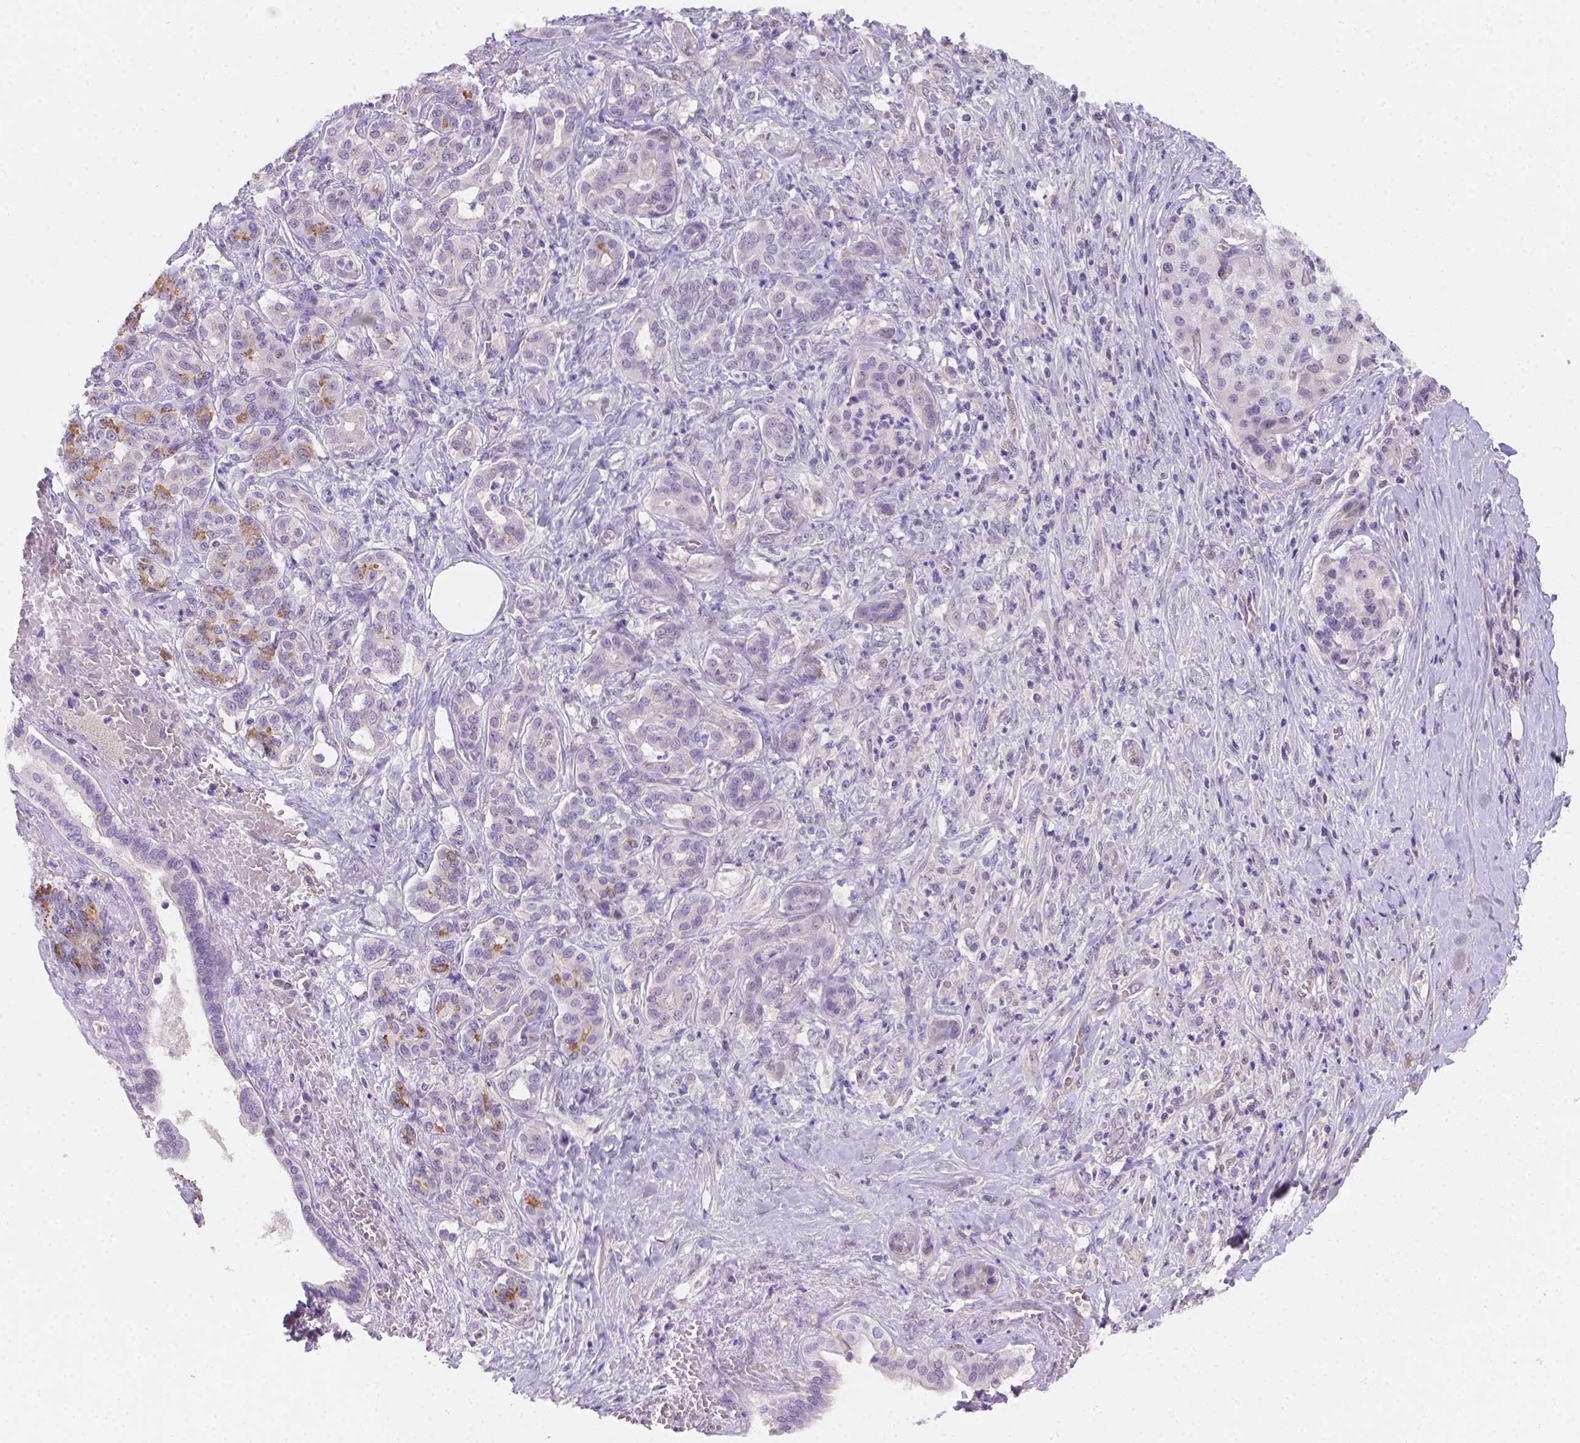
{"staining": {"intensity": "negative", "quantity": "none", "location": "none"}, "tissue": "pancreatic cancer", "cell_type": "Tumor cells", "image_type": "cancer", "snomed": [{"axis": "morphology", "description": "Normal tissue, NOS"}, {"axis": "morphology", "description": "Inflammation, NOS"}, {"axis": "morphology", "description": "Adenocarcinoma, NOS"}, {"axis": "topography", "description": "Pancreas"}], "caption": "The immunohistochemistry micrograph has no significant positivity in tumor cells of pancreatic adenocarcinoma tissue. (Brightfield microscopy of DAB immunohistochemistry at high magnification).", "gene": "NXPE2", "patient": {"sex": "male", "age": 57}}